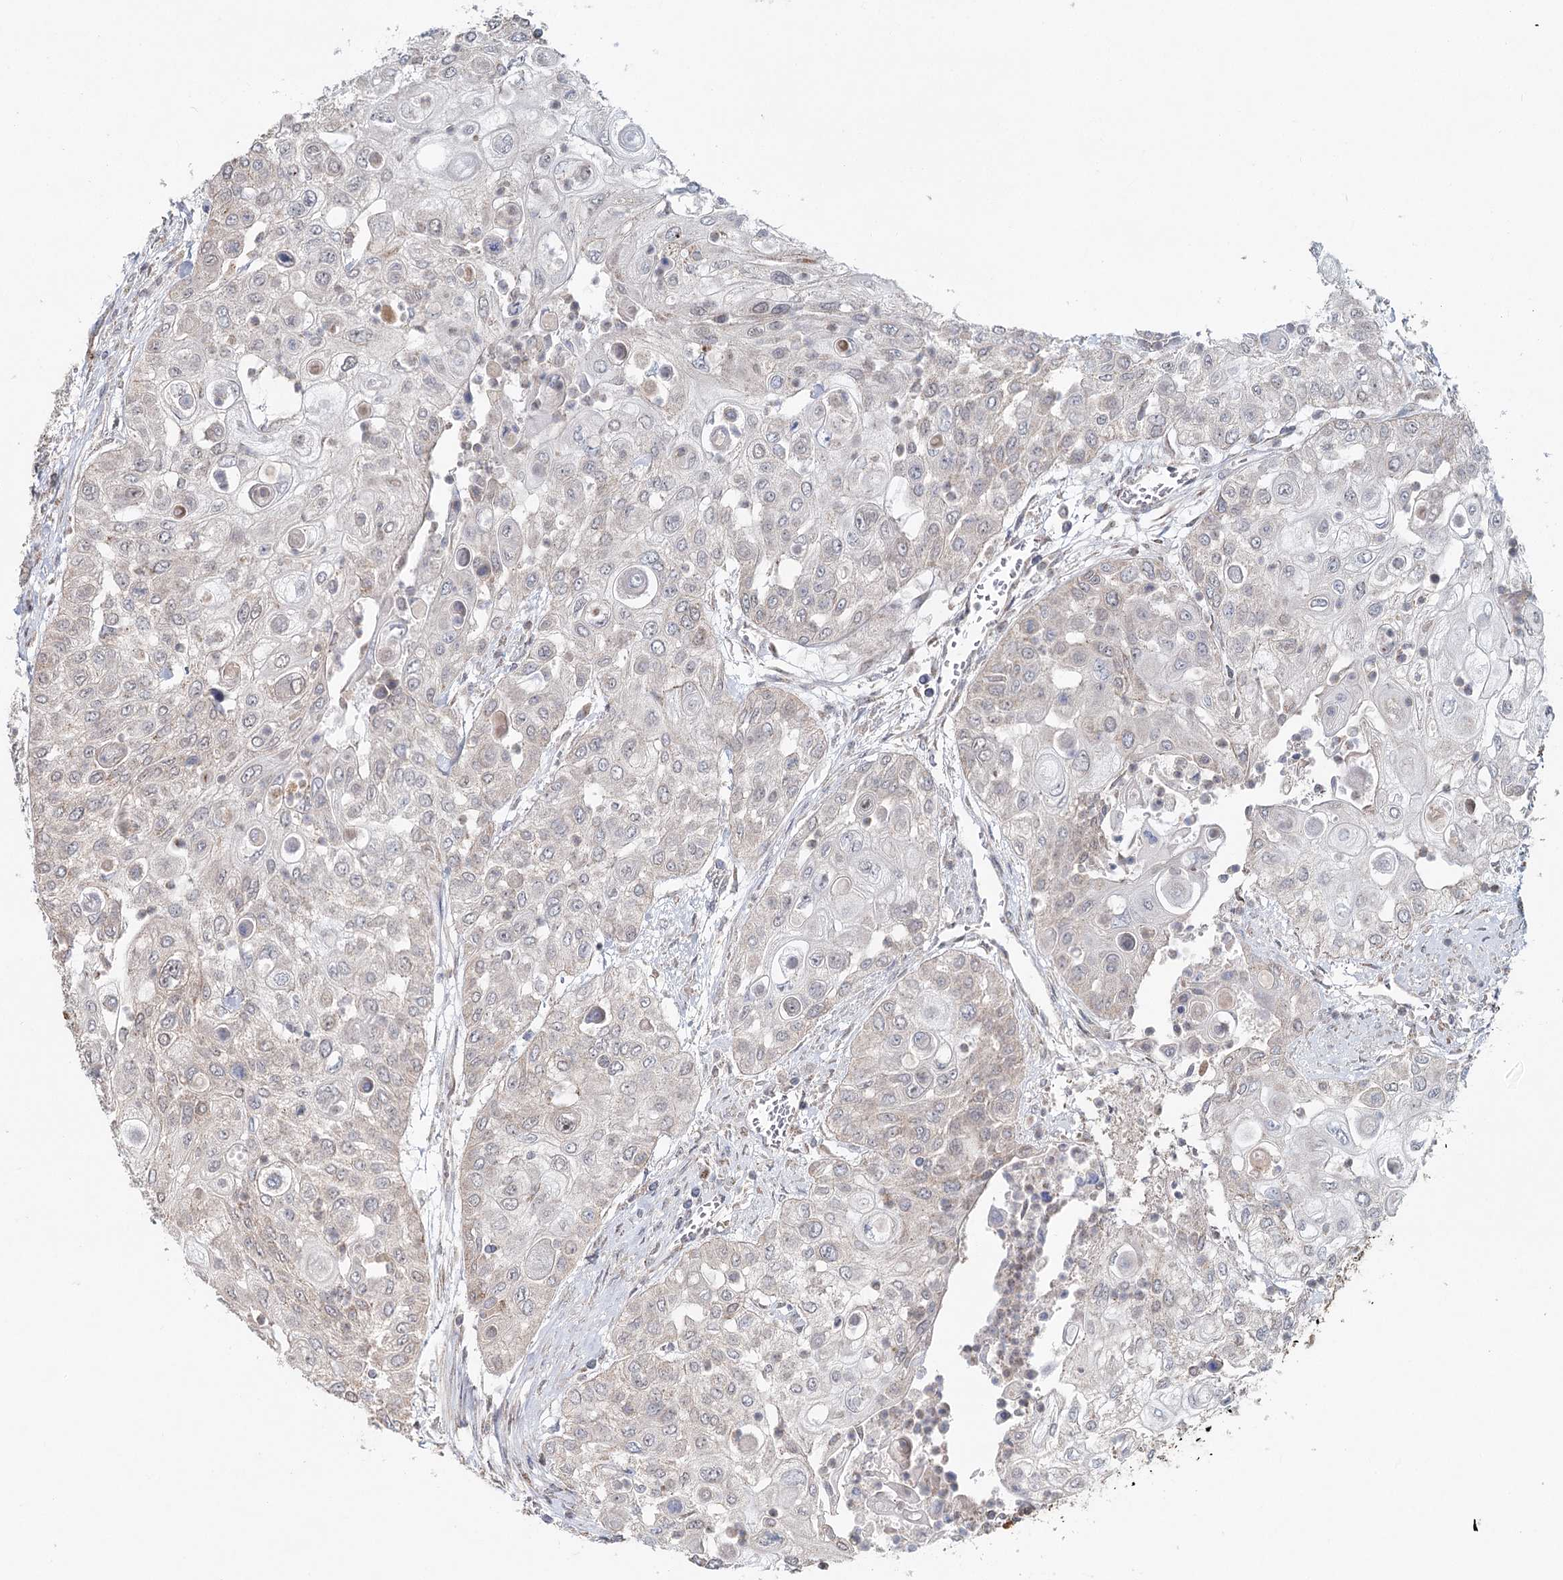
{"staining": {"intensity": "negative", "quantity": "none", "location": "none"}, "tissue": "urothelial cancer", "cell_type": "Tumor cells", "image_type": "cancer", "snomed": [{"axis": "morphology", "description": "Urothelial carcinoma, High grade"}, {"axis": "topography", "description": "Urinary bladder"}], "caption": "This is a image of immunohistochemistry staining of high-grade urothelial carcinoma, which shows no staining in tumor cells.", "gene": "GPALPP1", "patient": {"sex": "female", "age": 79}}